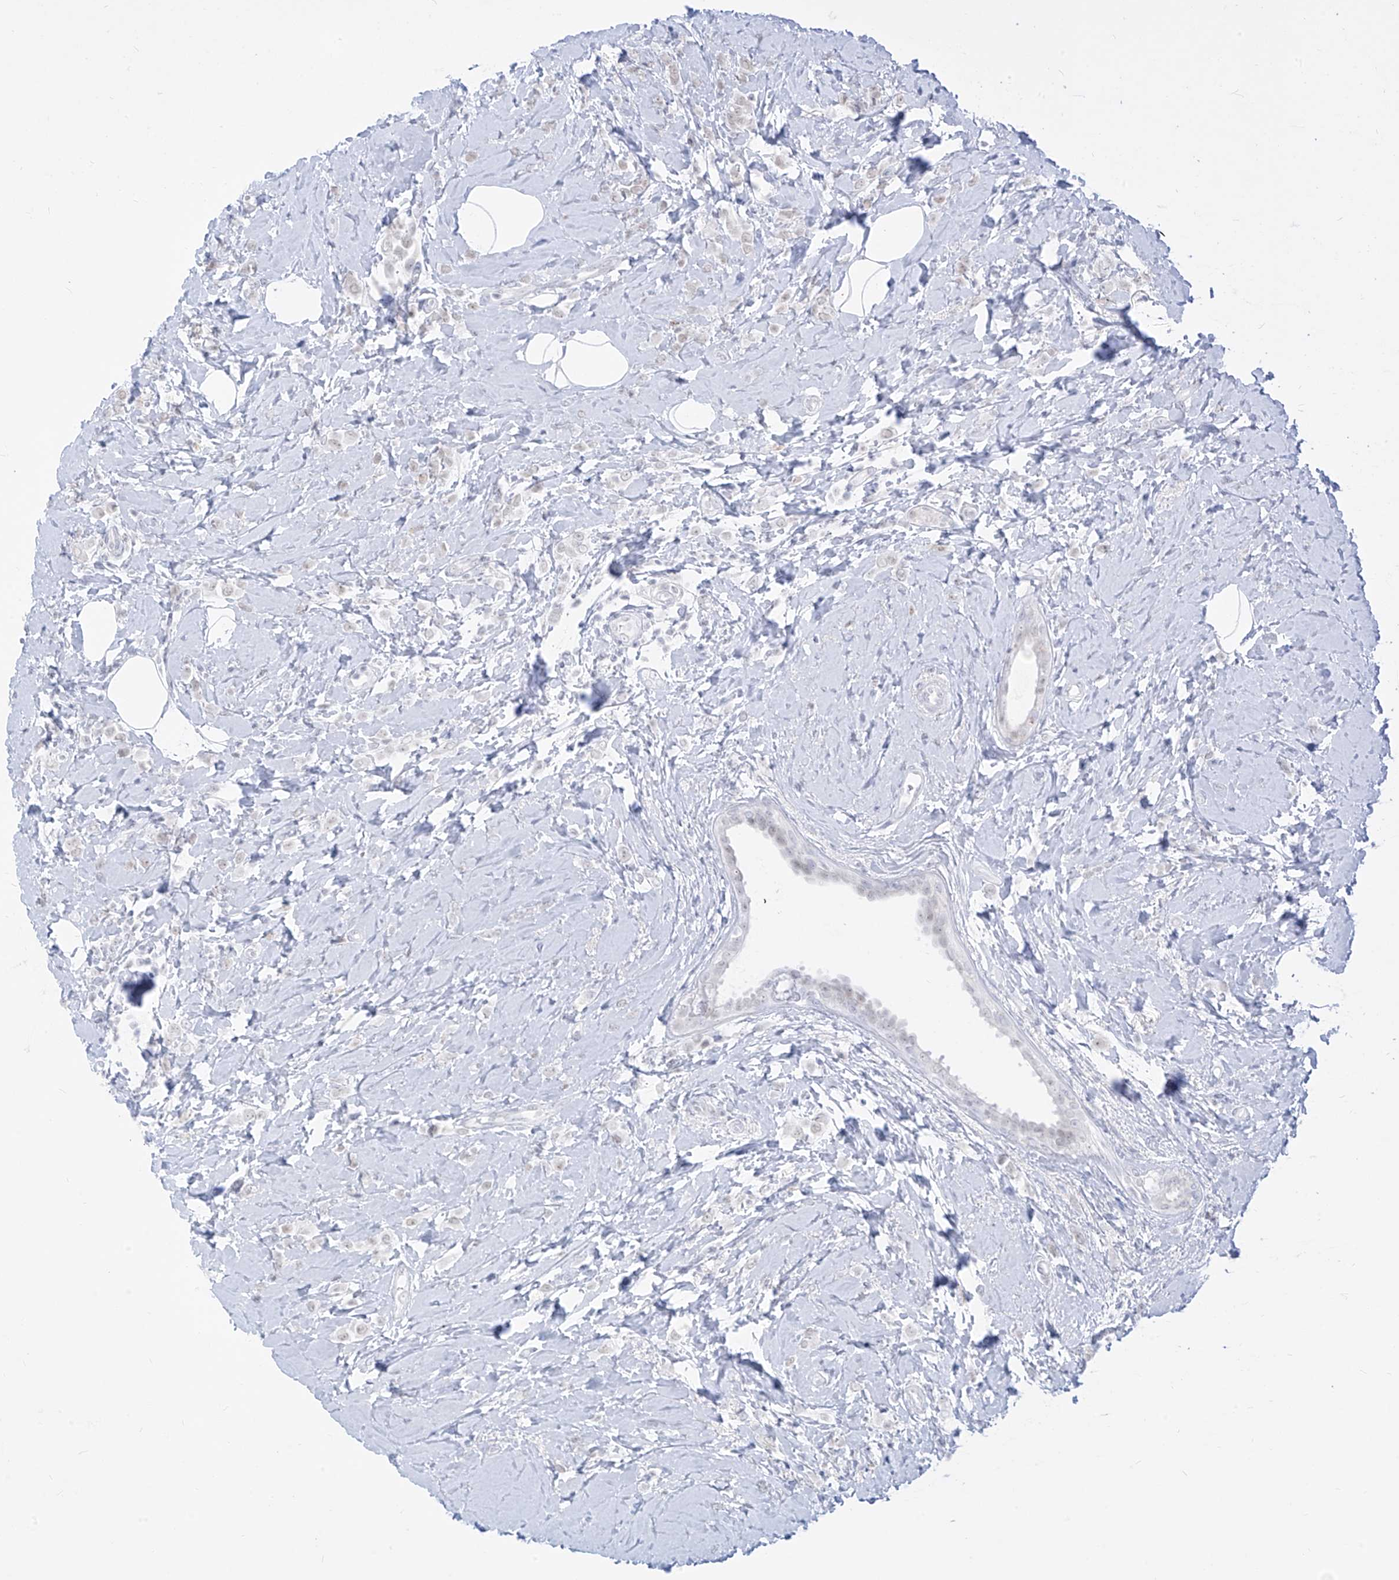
{"staining": {"intensity": "negative", "quantity": "none", "location": "none"}, "tissue": "breast cancer", "cell_type": "Tumor cells", "image_type": "cancer", "snomed": [{"axis": "morphology", "description": "Lobular carcinoma"}, {"axis": "topography", "description": "Breast"}], "caption": "A high-resolution histopathology image shows IHC staining of breast cancer (lobular carcinoma), which reveals no significant staining in tumor cells. Nuclei are stained in blue.", "gene": "SUPT5H", "patient": {"sex": "female", "age": 47}}